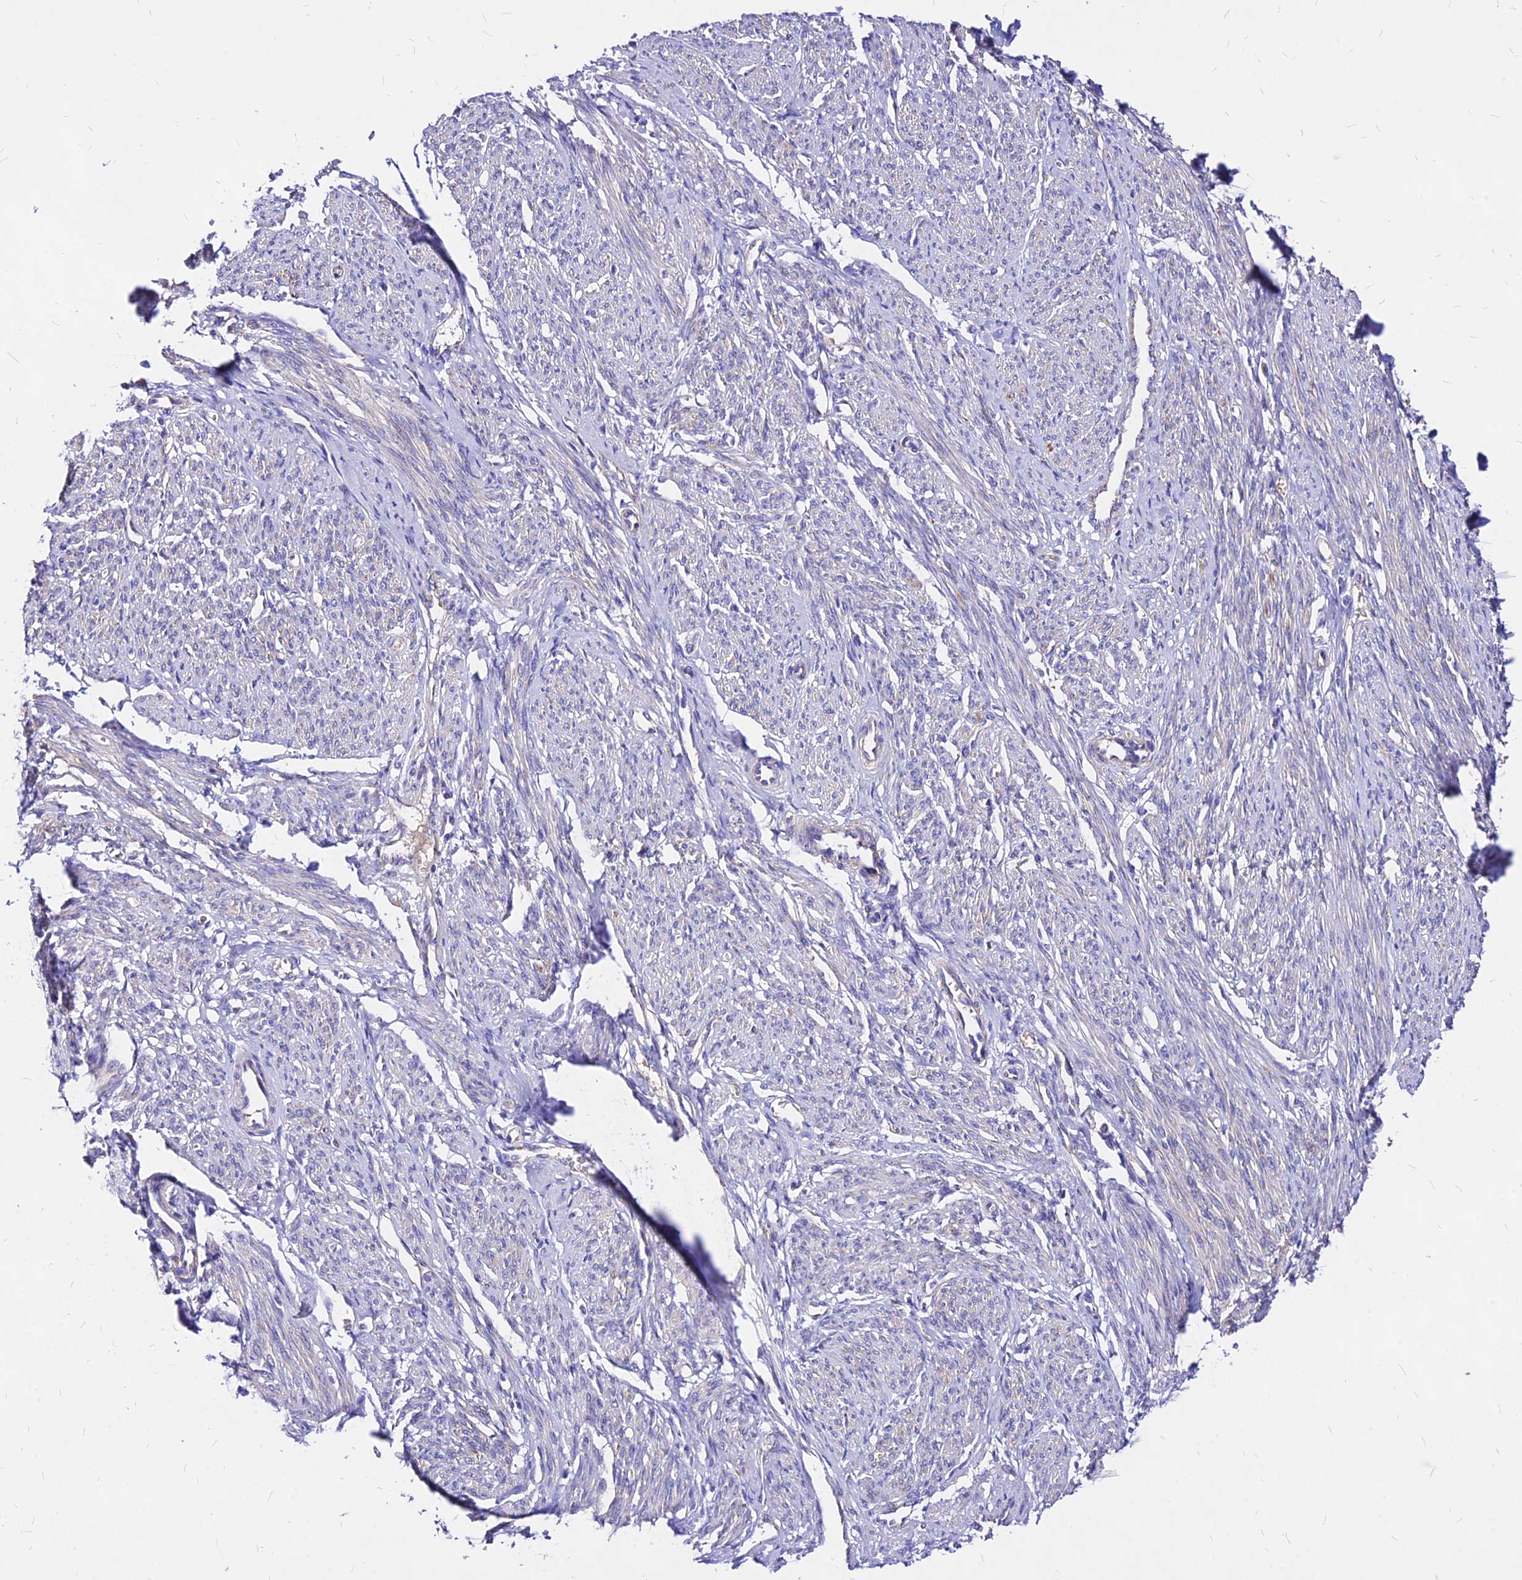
{"staining": {"intensity": "weak", "quantity": "<25%", "location": "cytoplasmic/membranous"}, "tissue": "smooth muscle", "cell_type": "Smooth muscle cells", "image_type": "normal", "snomed": [{"axis": "morphology", "description": "Normal tissue, NOS"}, {"axis": "topography", "description": "Smooth muscle"}], "caption": "IHC micrograph of unremarkable smooth muscle stained for a protein (brown), which reveals no staining in smooth muscle cells. Brightfield microscopy of immunohistochemistry (IHC) stained with DAB (3,3'-diaminobenzidine) (brown) and hematoxylin (blue), captured at high magnification.", "gene": "MRPL3", "patient": {"sex": "female", "age": 65}}